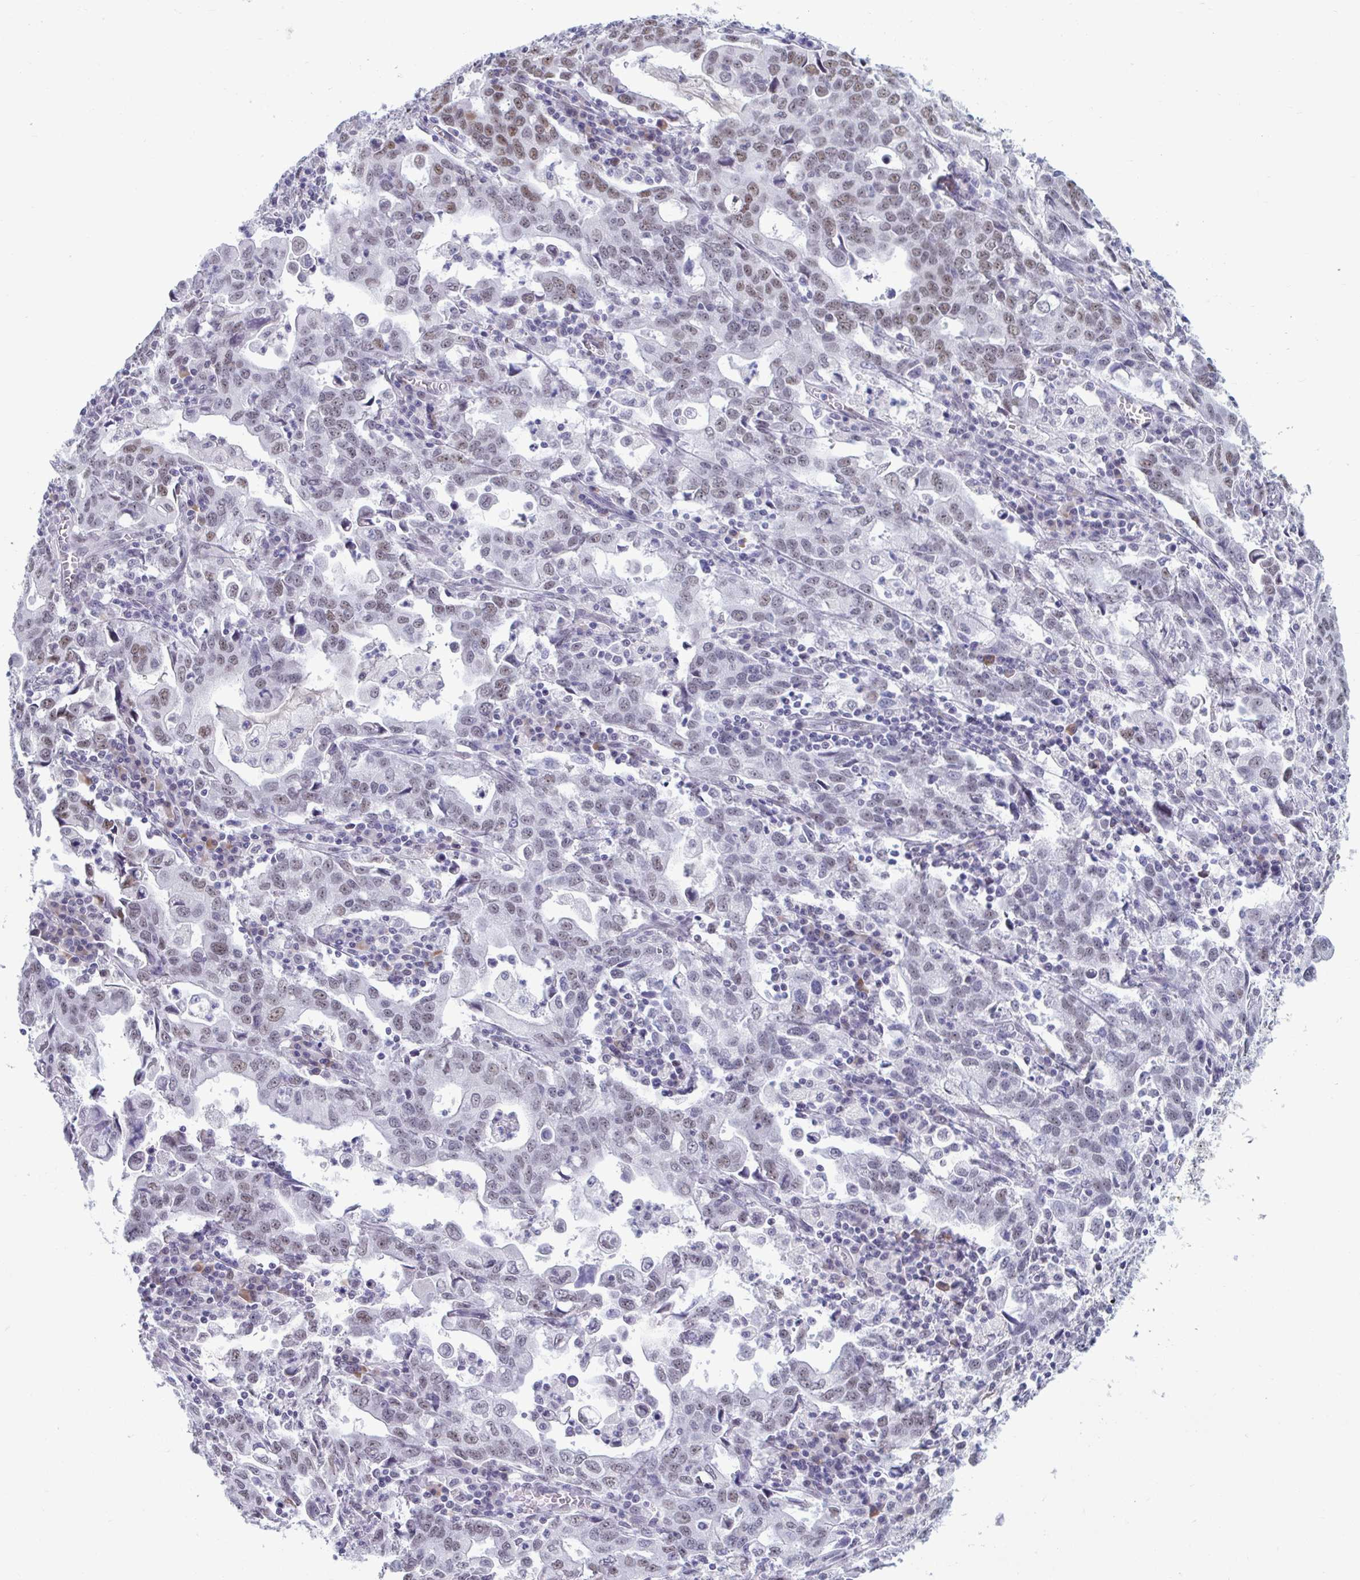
{"staining": {"intensity": "weak", "quantity": "25%-75%", "location": "nuclear"}, "tissue": "stomach cancer", "cell_type": "Tumor cells", "image_type": "cancer", "snomed": [{"axis": "morphology", "description": "Adenocarcinoma, NOS"}, {"axis": "topography", "description": "Stomach, upper"}], "caption": "Immunohistochemical staining of human stomach cancer demonstrates weak nuclear protein positivity in approximately 25%-75% of tumor cells.", "gene": "MSMB", "patient": {"sex": "male", "age": 85}}